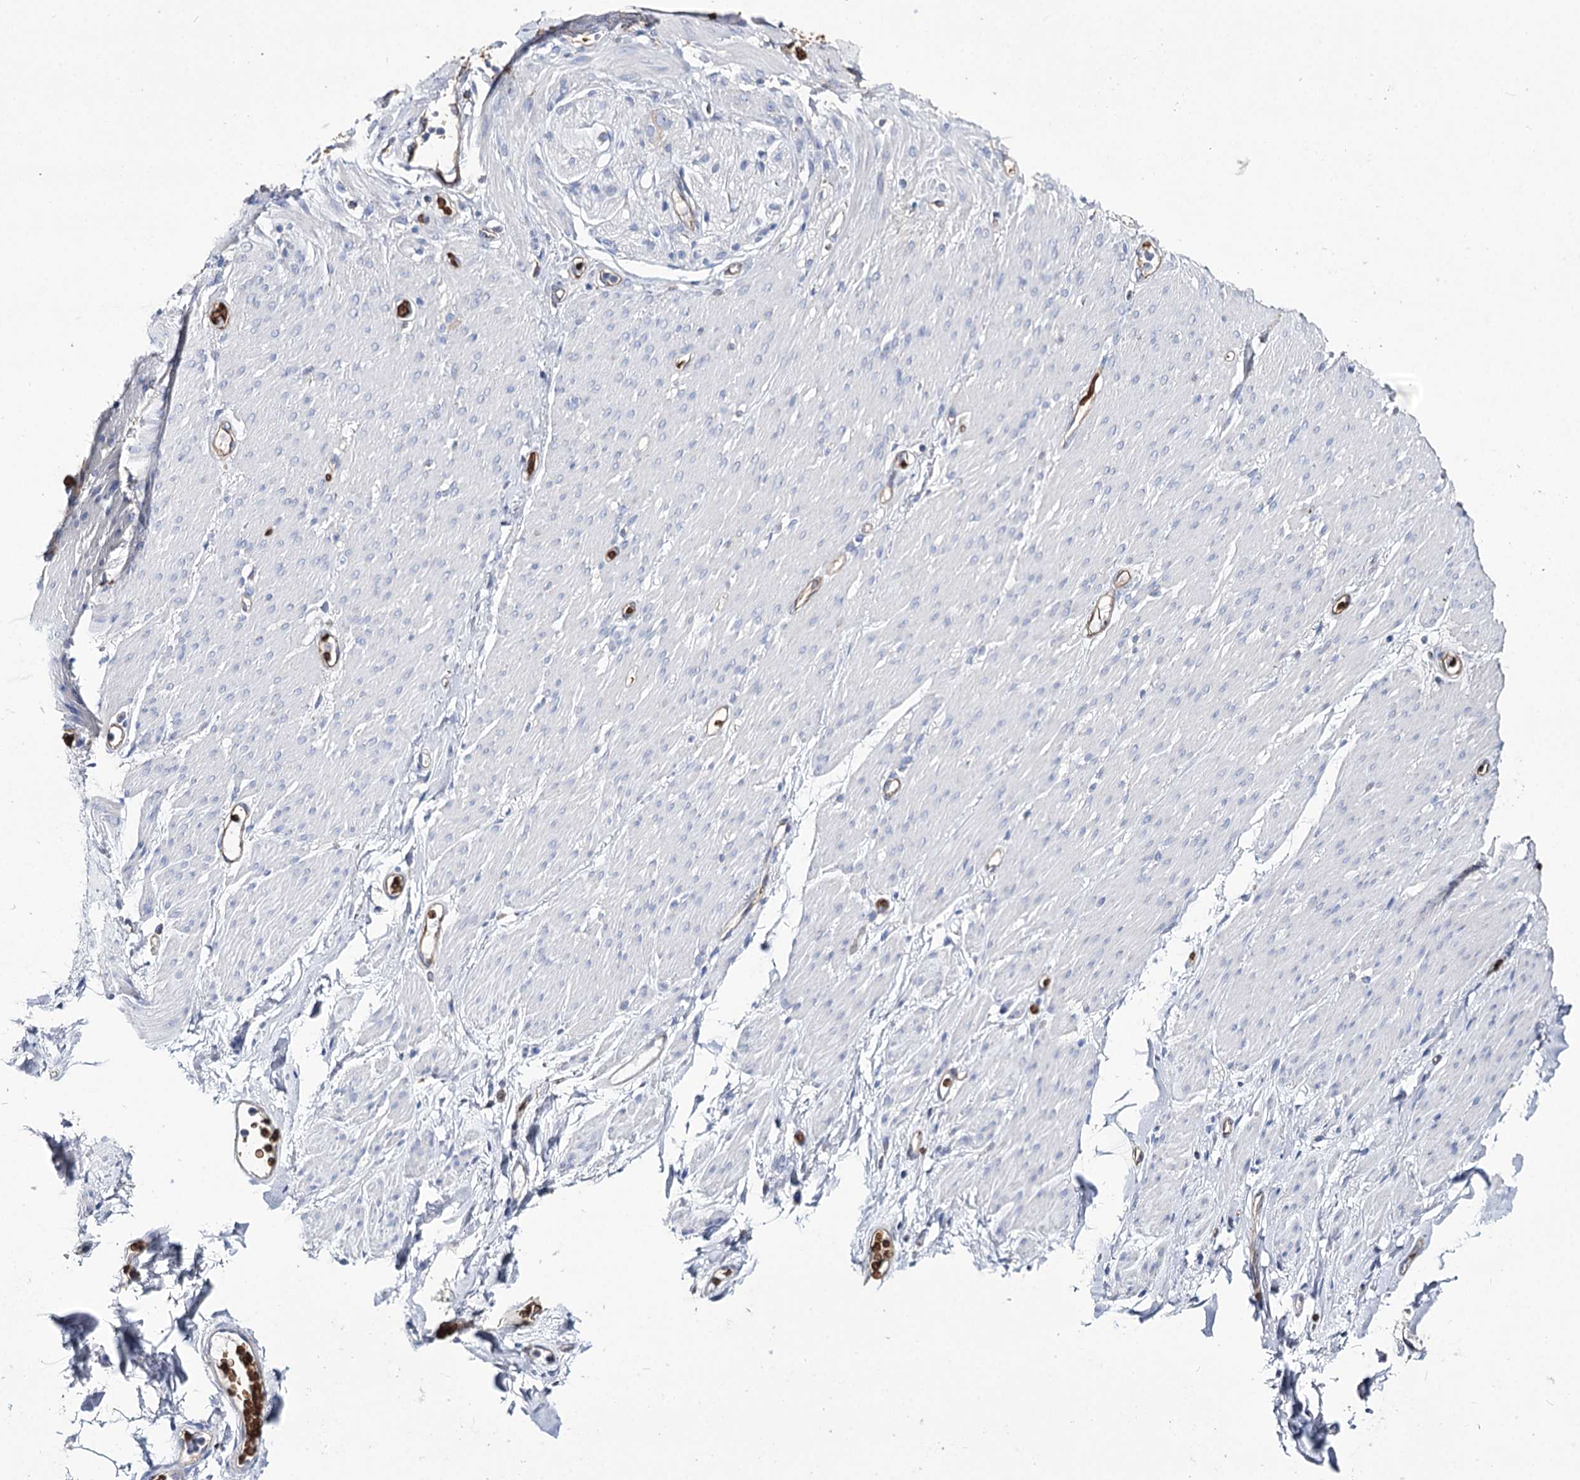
{"staining": {"intensity": "negative", "quantity": "none", "location": "none"}, "tissue": "adipose tissue", "cell_type": "Adipocytes", "image_type": "normal", "snomed": [{"axis": "morphology", "description": "Normal tissue, NOS"}, {"axis": "topography", "description": "Colon"}, {"axis": "topography", "description": "Peripheral nerve tissue"}], "caption": "Histopathology image shows no protein positivity in adipocytes of unremarkable adipose tissue. (Stains: DAB IHC with hematoxylin counter stain, Microscopy: brightfield microscopy at high magnification).", "gene": "GBF1", "patient": {"sex": "female", "age": 61}}